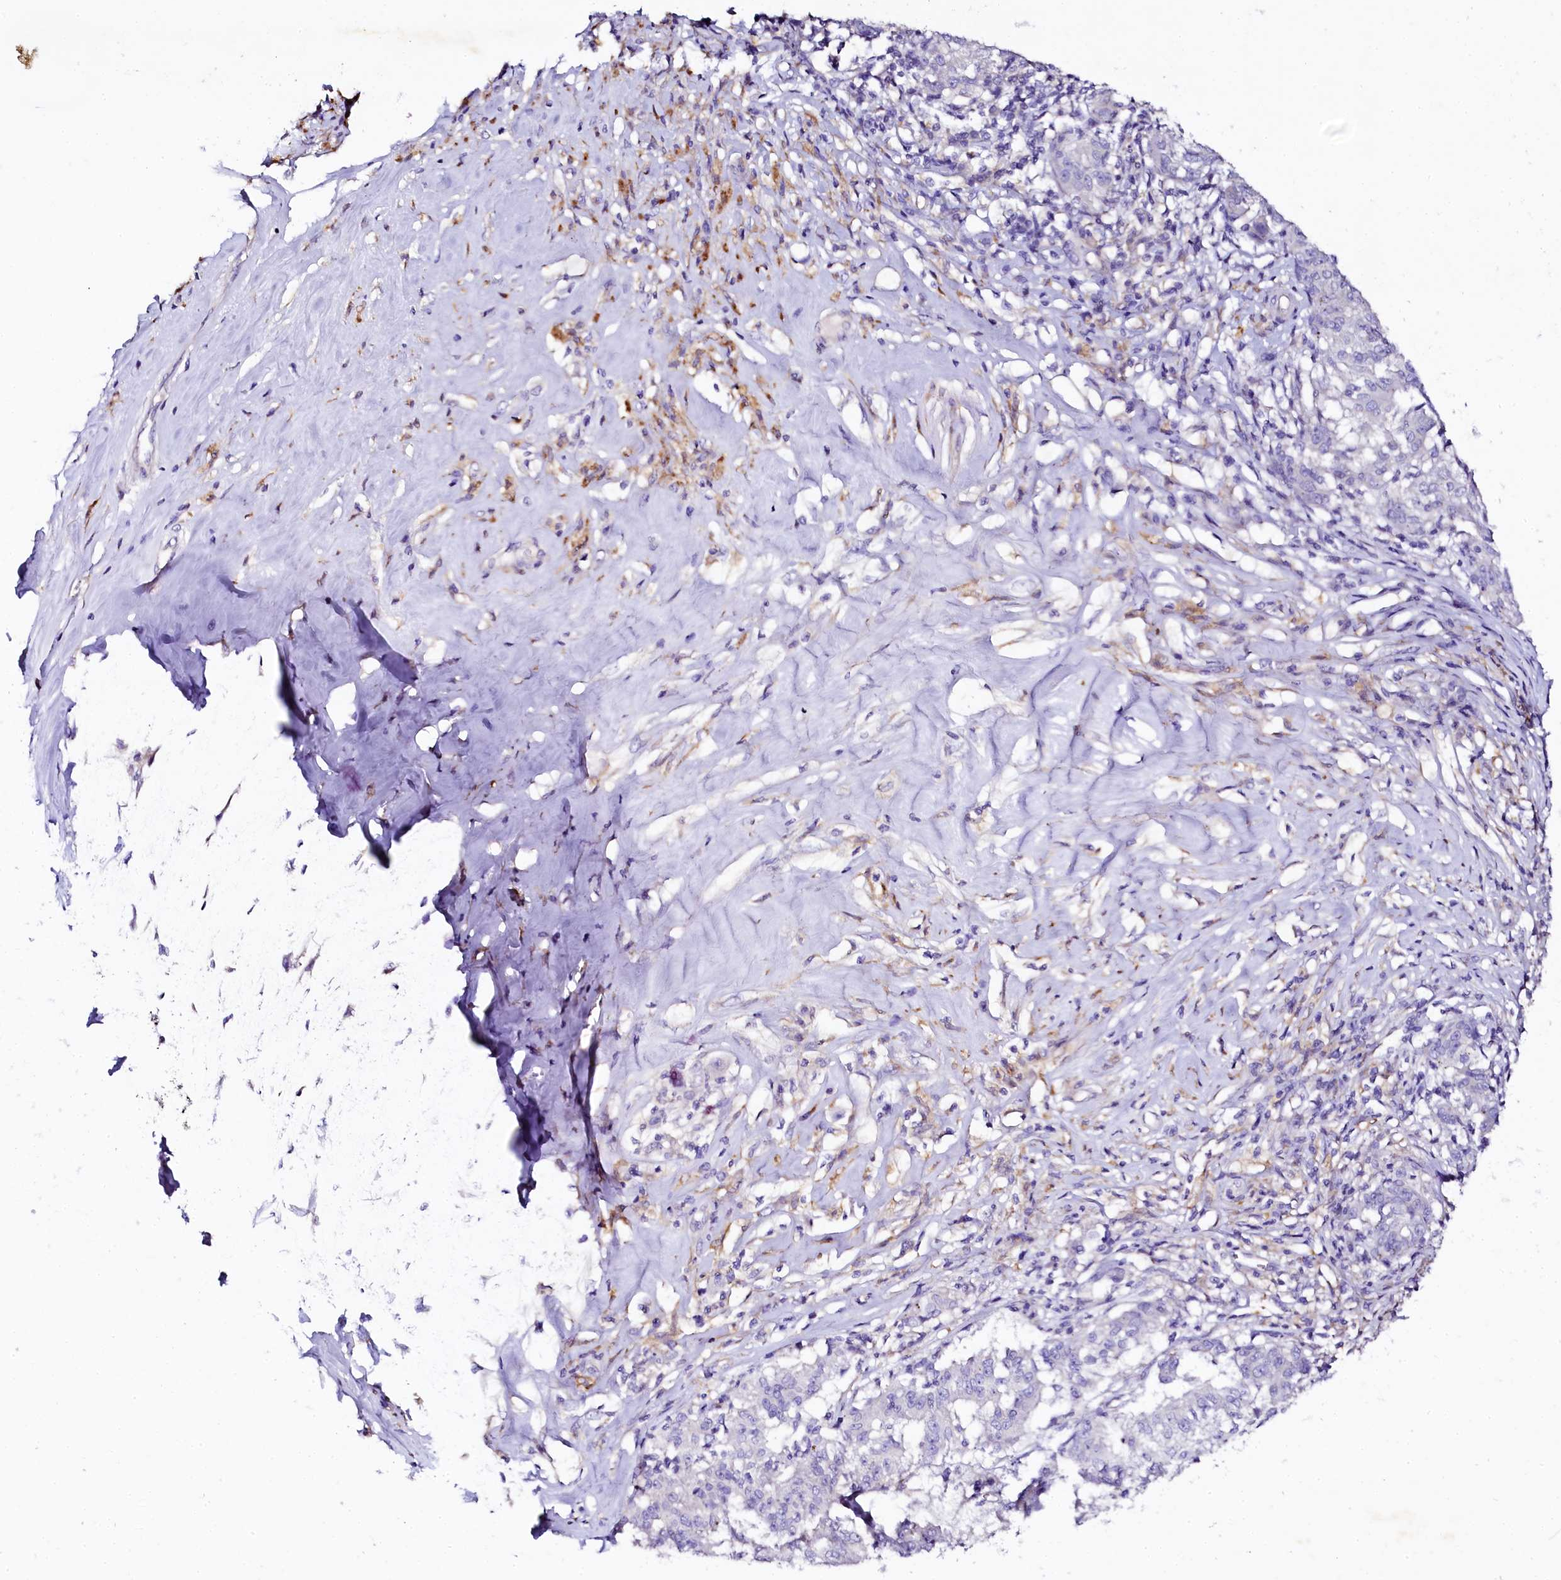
{"staining": {"intensity": "negative", "quantity": "none", "location": "none"}, "tissue": "melanoma", "cell_type": "Tumor cells", "image_type": "cancer", "snomed": [{"axis": "morphology", "description": "Malignant melanoma, NOS"}, {"axis": "topography", "description": "Skin"}], "caption": "Tumor cells show no significant protein expression in melanoma.", "gene": "NAA16", "patient": {"sex": "female", "age": 72}}